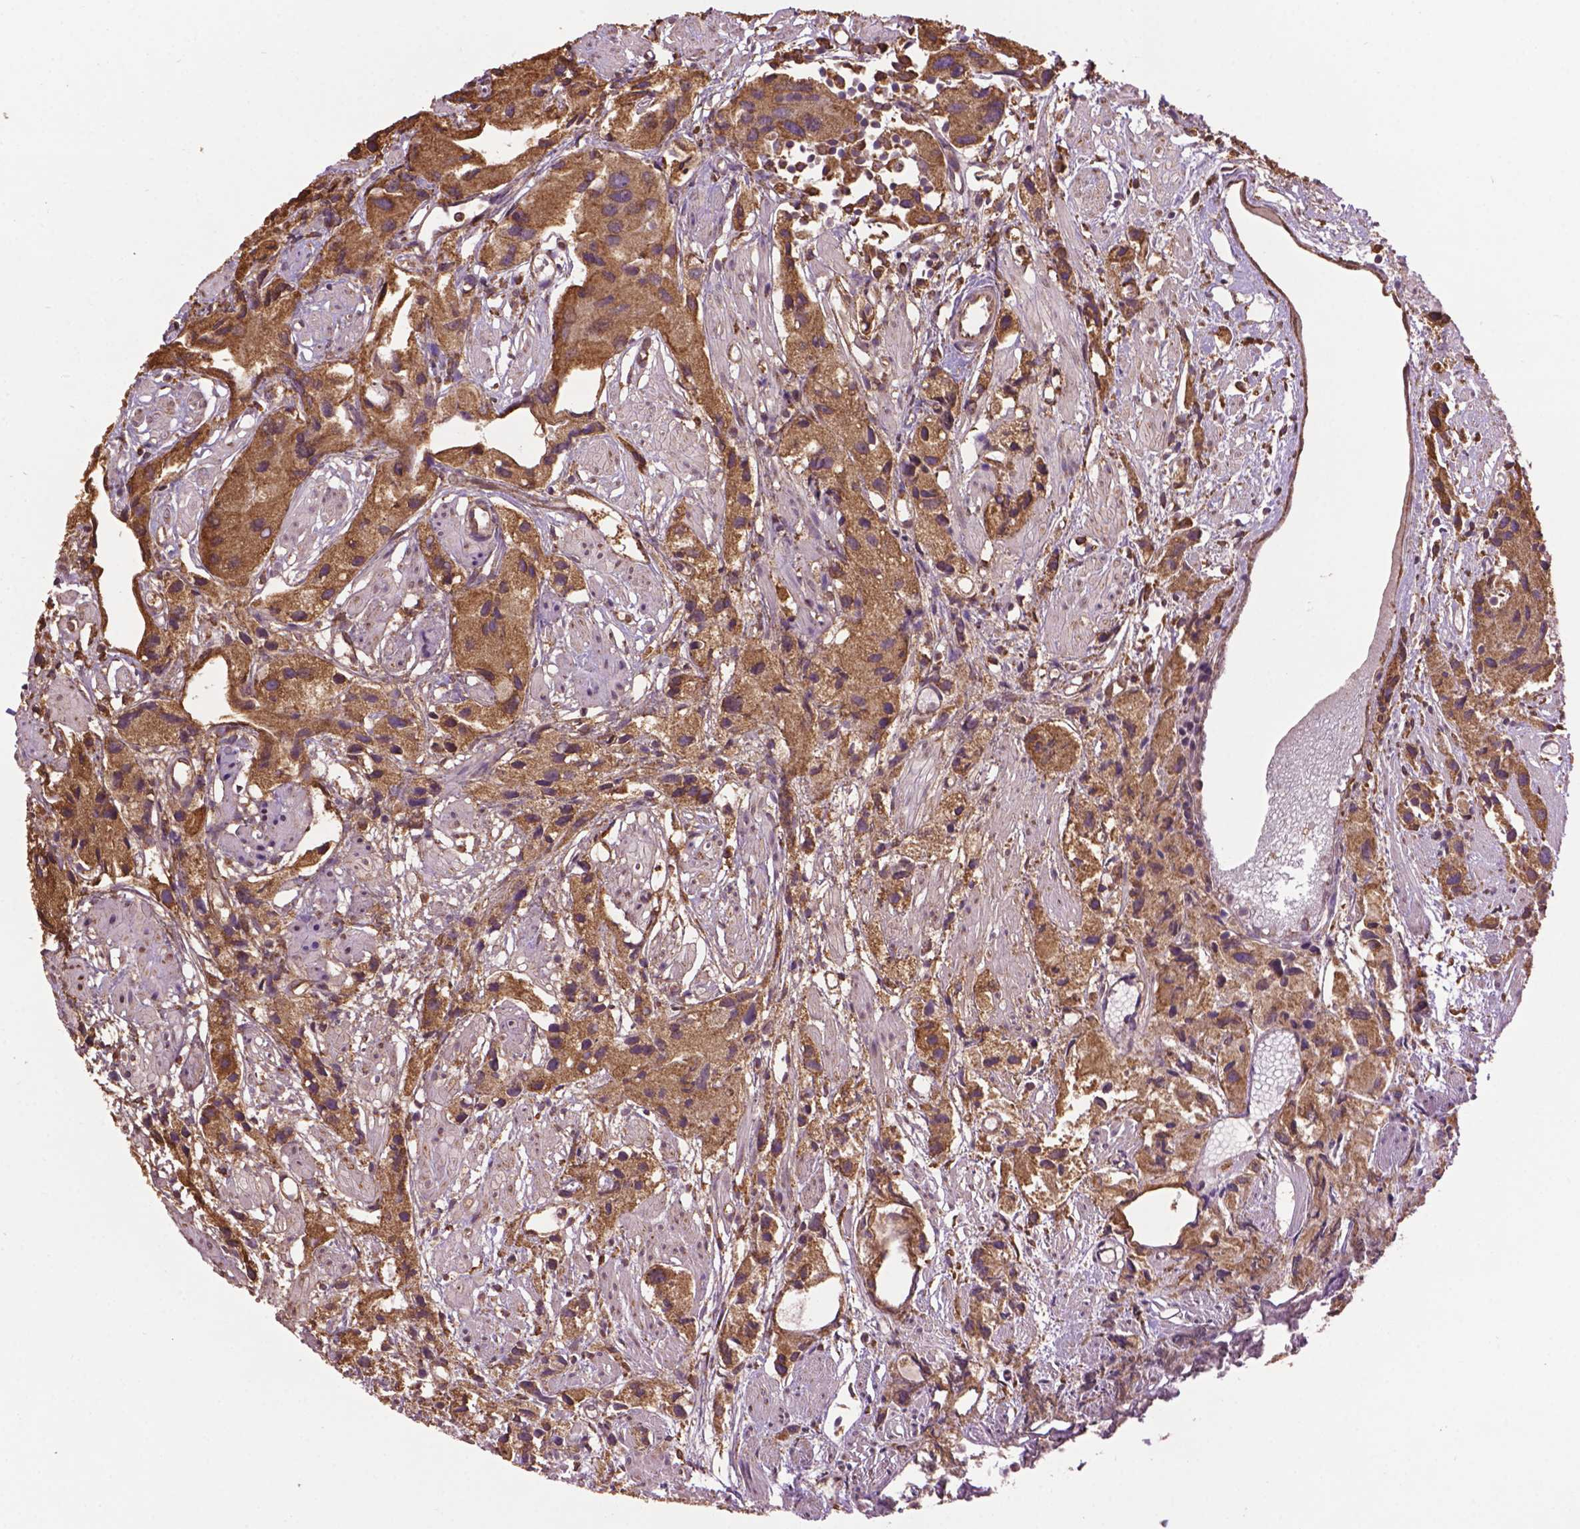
{"staining": {"intensity": "moderate", "quantity": ">75%", "location": "cytoplasmic/membranous"}, "tissue": "prostate cancer", "cell_type": "Tumor cells", "image_type": "cancer", "snomed": [{"axis": "morphology", "description": "Adenocarcinoma, High grade"}, {"axis": "topography", "description": "Prostate"}], "caption": "This micrograph reveals adenocarcinoma (high-grade) (prostate) stained with immunohistochemistry (IHC) to label a protein in brown. The cytoplasmic/membranous of tumor cells show moderate positivity for the protein. Nuclei are counter-stained blue.", "gene": "PPP2R5E", "patient": {"sex": "male", "age": 68}}